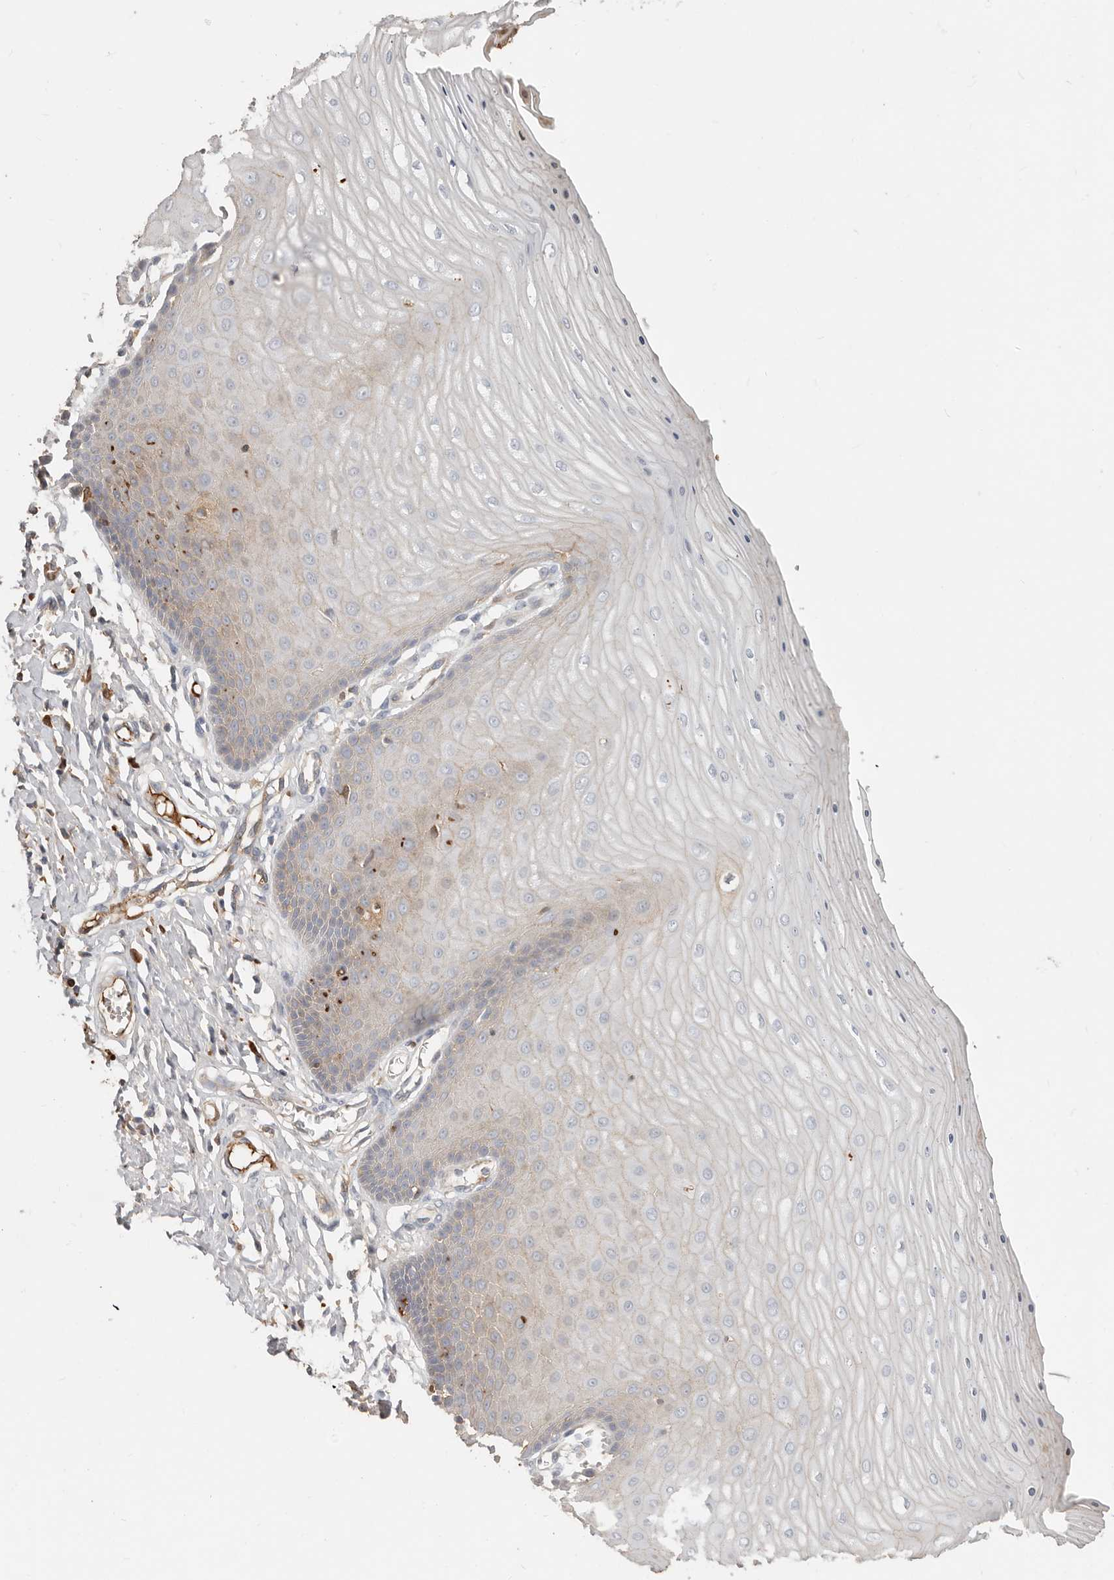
{"staining": {"intensity": "weak", "quantity": ">75%", "location": "cytoplasmic/membranous"}, "tissue": "cervix", "cell_type": "Glandular cells", "image_type": "normal", "snomed": [{"axis": "morphology", "description": "Normal tissue, NOS"}, {"axis": "topography", "description": "Cervix"}], "caption": "Normal cervix displays weak cytoplasmic/membranous staining in approximately >75% of glandular cells, visualized by immunohistochemistry.", "gene": "MTFR2", "patient": {"sex": "female", "age": 55}}